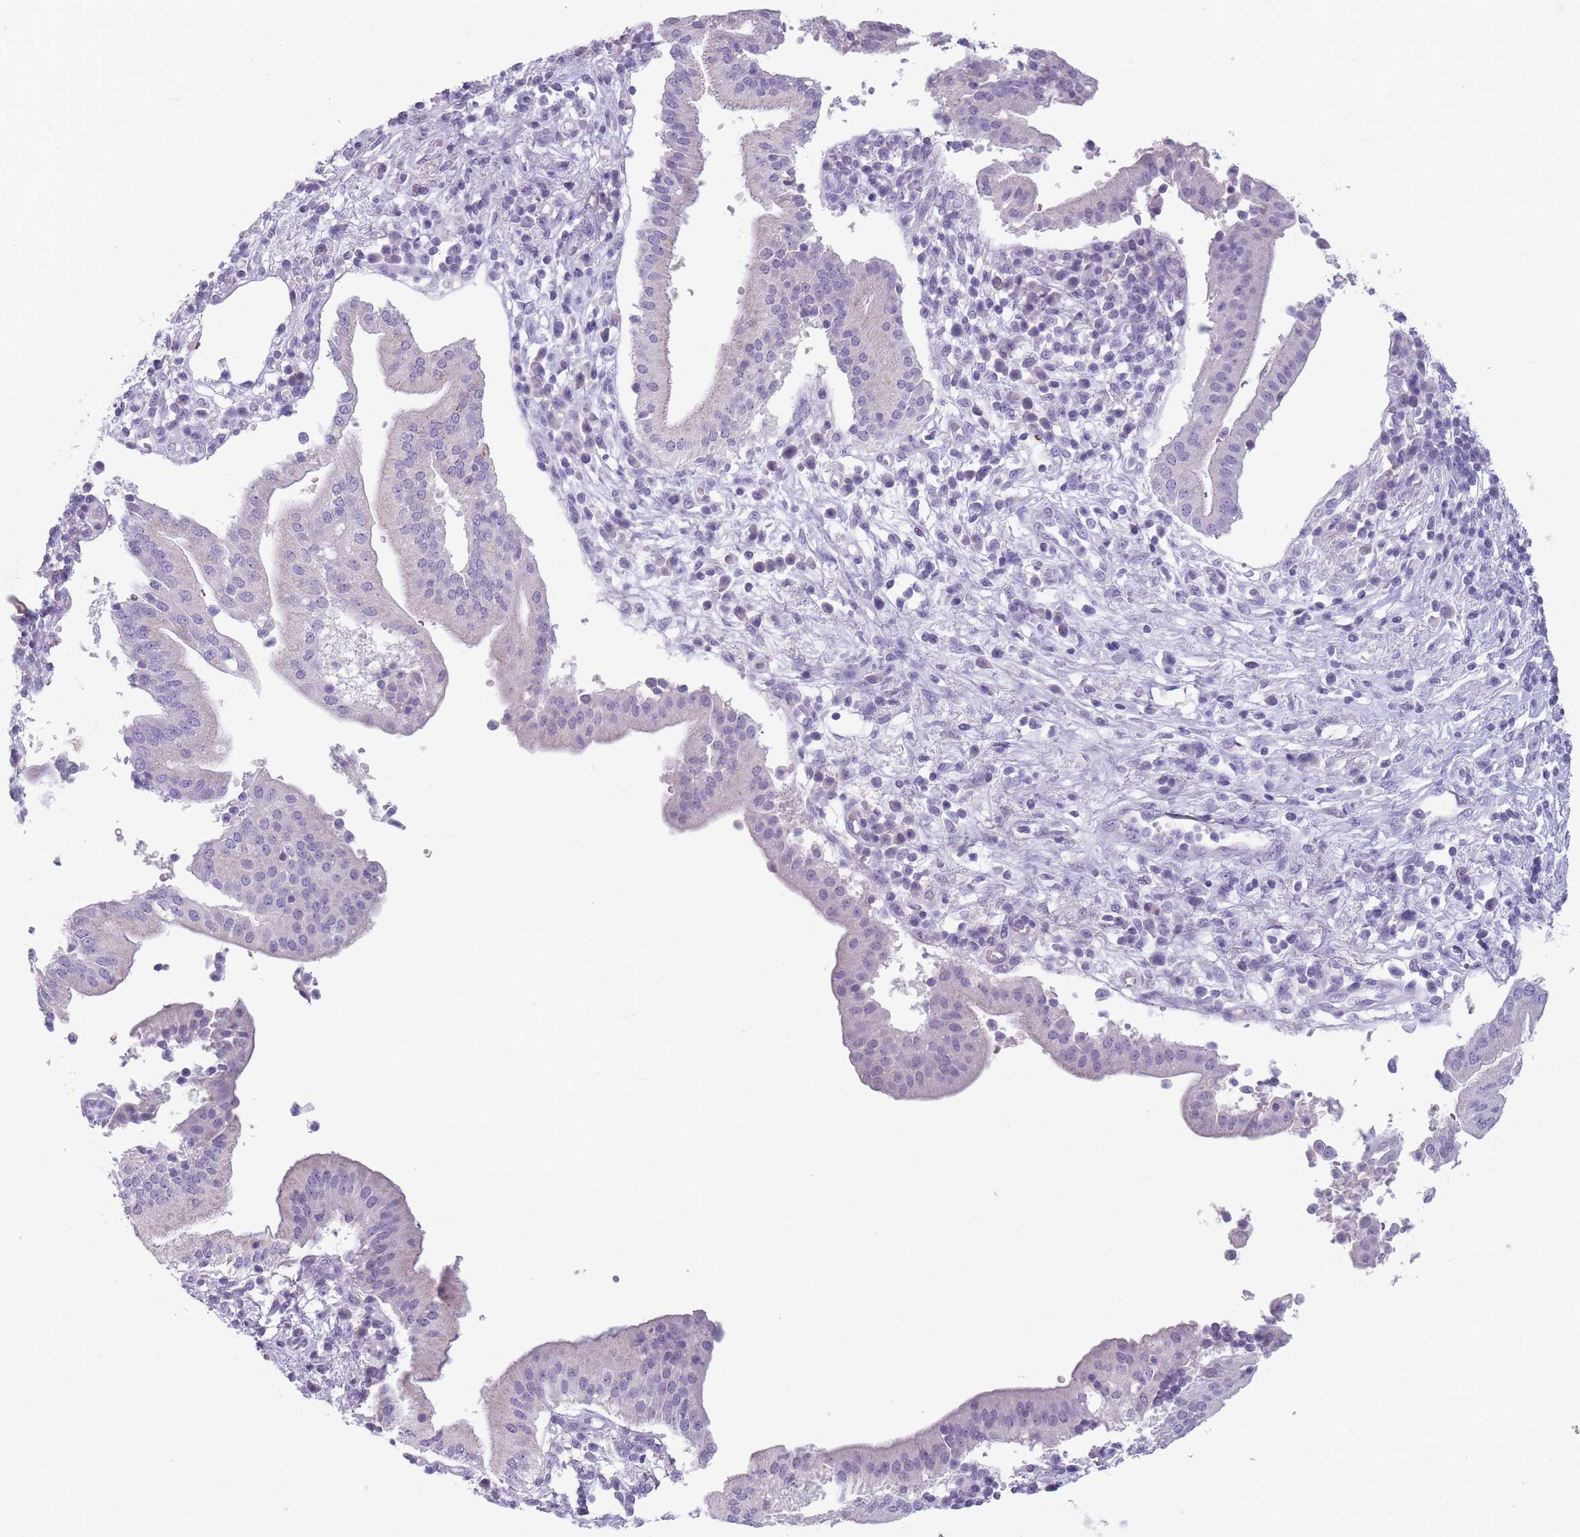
{"staining": {"intensity": "negative", "quantity": "none", "location": "none"}, "tissue": "pancreatic cancer", "cell_type": "Tumor cells", "image_type": "cancer", "snomed": [{"axis": "morphology", "description": "Adenocarcinoma, NOS"}, {"axis": "topography", "description": "Pancreas"}], "caption": "Immunohistochemistry (IHC) micrograph of neoplastic tissue: human pancreatic adenocarcinoma stained with DAB exhibits no significant protein staining in tumor cells.", "gene": "CCNO", "patient": {"sex": "male", "age": 68}}